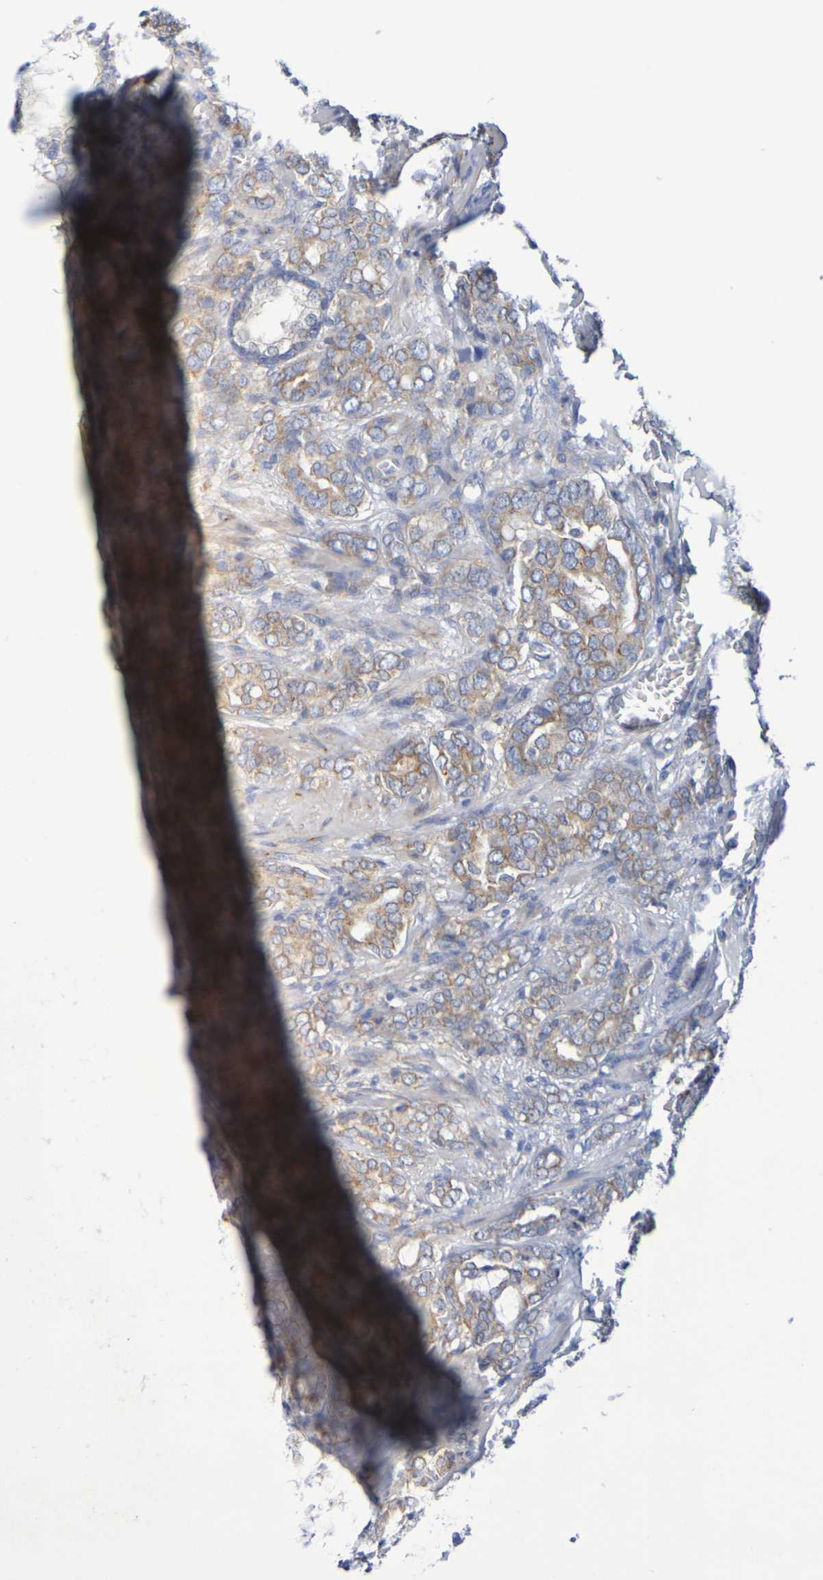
{"staining": {"intensity": "weak", "quantity": "25%-75%", "location": "cytoplasmic/membranous"}, "tissue": "prostate cancer", "cell_type": "Tumor cells", "image_type": "cancer", "snomed": [{"axis": "morphology", "description": "Adenocarcinoma, High grade"}, {"axis": "topography", "description": "Prostate"}], "caption": "A photomicrograph showing weak cytoplasmic/membranous staining in about 25%-75% of tumor cells in prostate cancer, as visualized by brown immunohistochemical staining.", "gene": "TMCC3", "patient": {"sex": "male", "age": 64}}